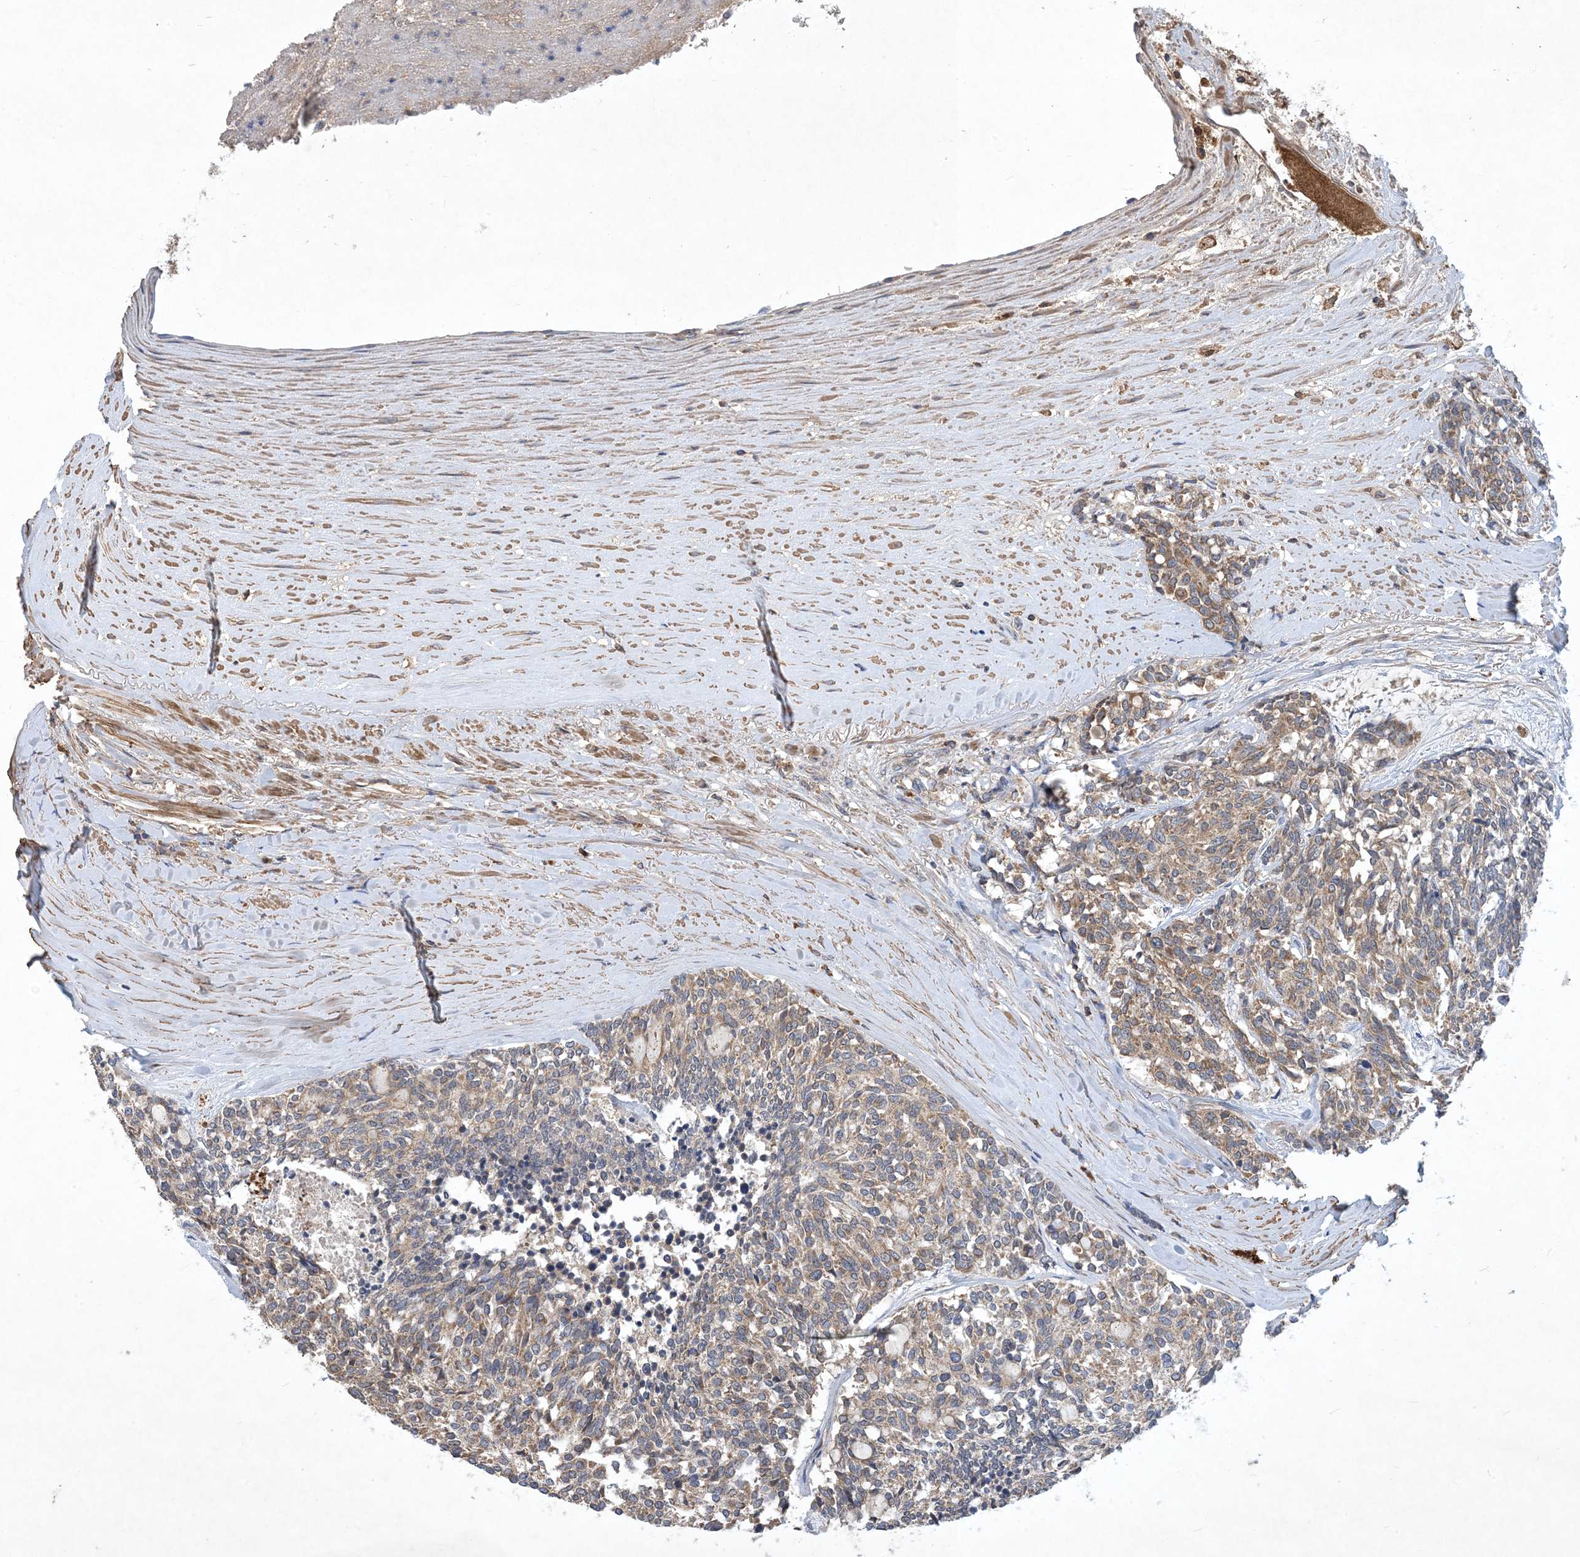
{"staining": {"intensity": "moderate", "quantity": ">75%", "location": "cytoplasmic/membranous"}, "tissue": "carcinoid", "cell_type": "Tumor cells", "image_type": "cancer", "snomed": [{"axis": "morphology", "description": "Carcinoid, malignant, NOS"}, {"axis": "topography", "description": "Pancreas"}], "caption": "DAB (3,3'-diaminobenzidine) immunohistochemical staining of carcinoid demonstrates moderate cytoplasmic/membranous protein positivity in approximately >75% of tumor cells. The staining was performed using DAB (3,3'-diaminobenzidine) to visualize the protein expression in brown, while the nuclei were stained in blue with hematoxylin (Magnification: 20x).", "gene": "STK19", "patient": {"sex": "female", "age": 54}}